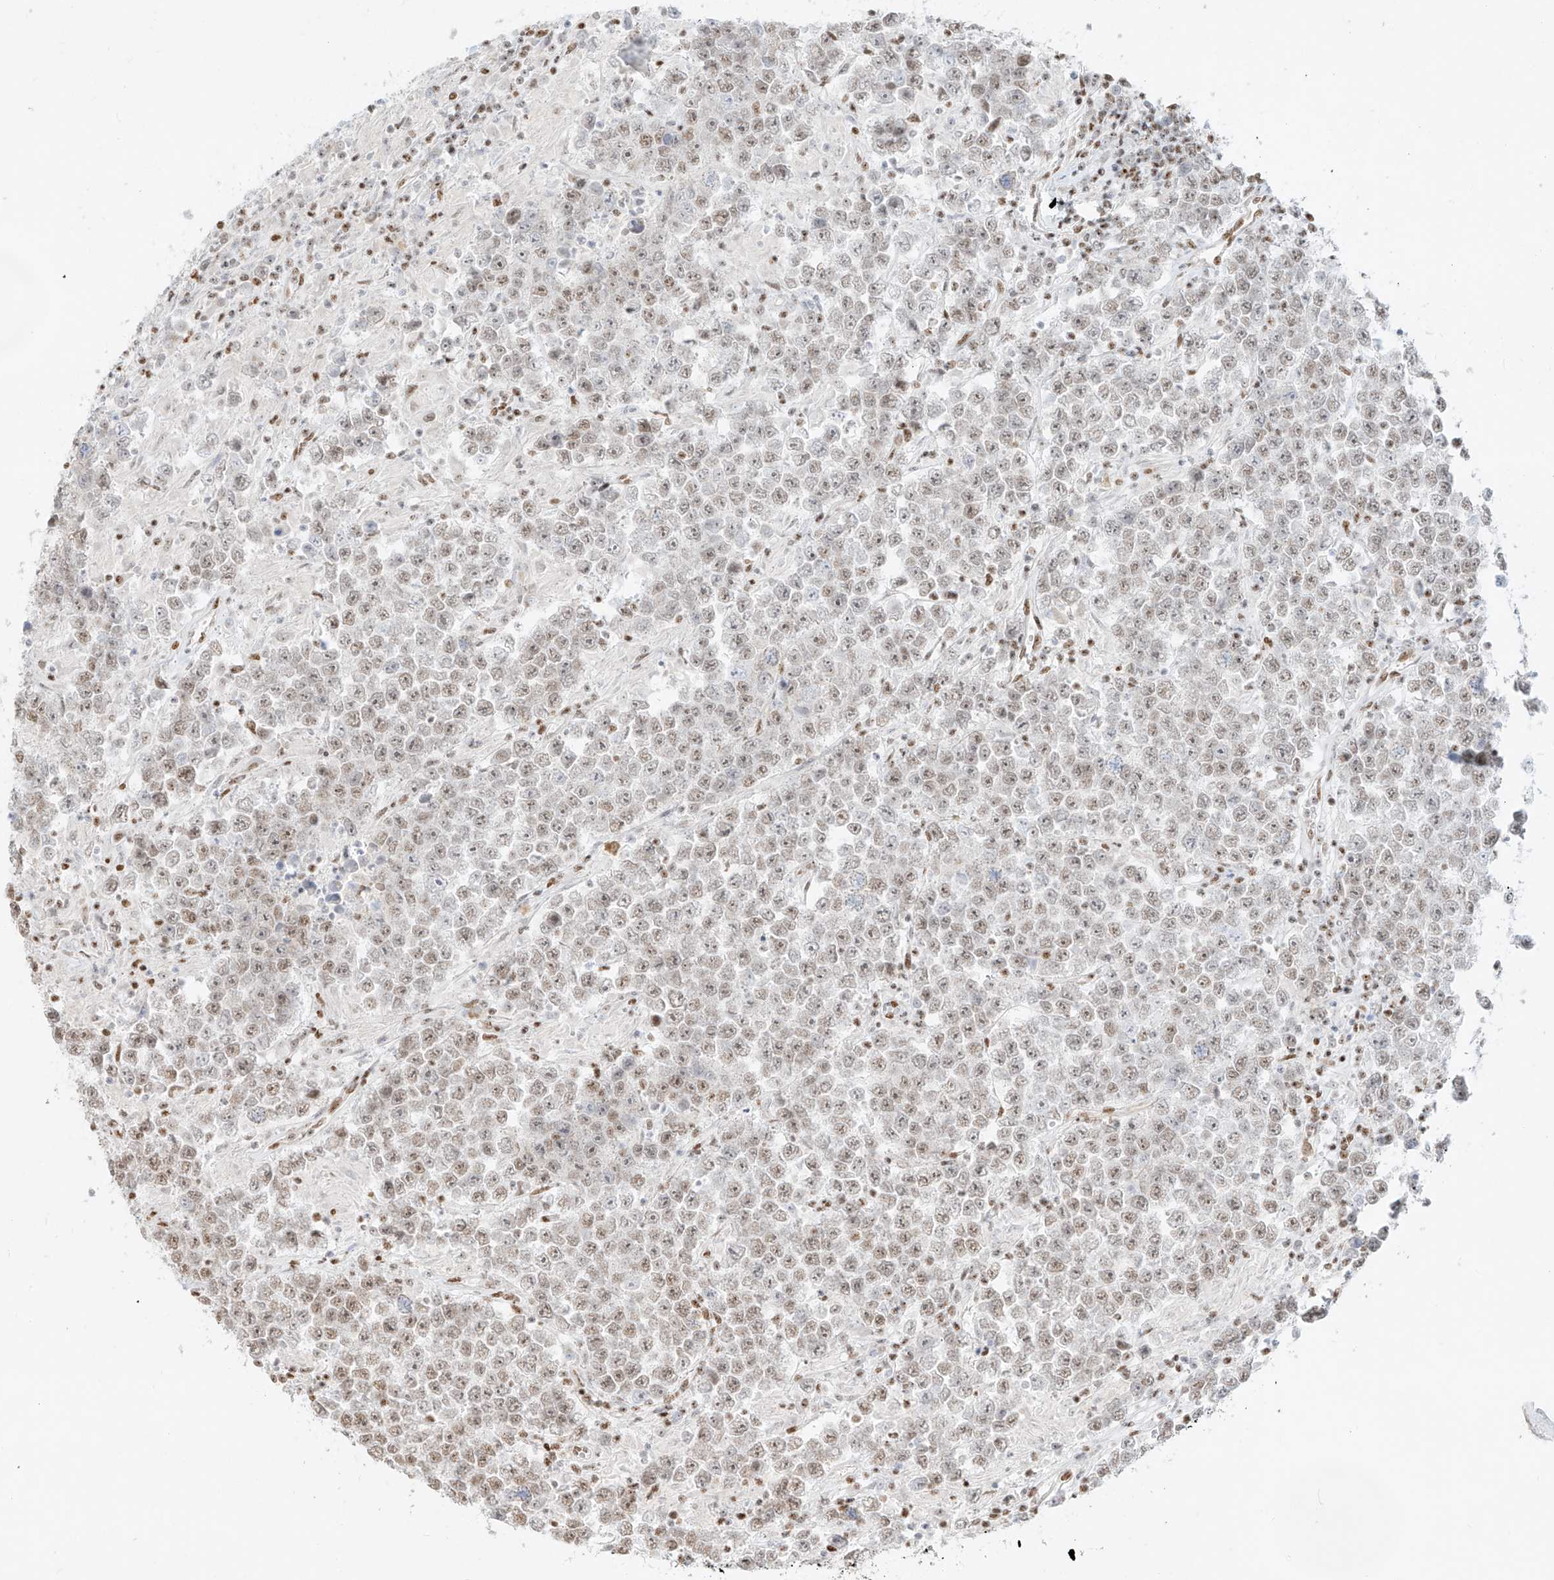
{"staining": {"intensity": "weak", "quantity": "25%-75%", "location": "nuclear"}, "tissue": "testis cancer", "cell_type": "Tumor cells", "image_type": "cancer", "snomed": [{"axis": "morphology", "description": "Normal tissue, NOS"}, {"axis": "morphology", "description": "Urothelial carcinoma, High grade"}, {"axis": "morphology", "description": "Seminoma, NOS"}, {"axis": "morphology", "description": "Carcinoma, Embryonal, NOS"}, {"axis": "topography", "description": "Urinary bladder"}, {"axis": "topography", "description": "Testis"}], "caption": "The photomicrograph demonstrates staining of testis cancer (high-grade urothelial carcinoma), revealing weak nuclear protein expression (brown color) within tumor cells. (DAB (3,3'-diaminobenzidine) IHC with brightfield microscopy, high magnification).", "gene": "NHSL1", "patient": {"sex": "male", "age": 41}}